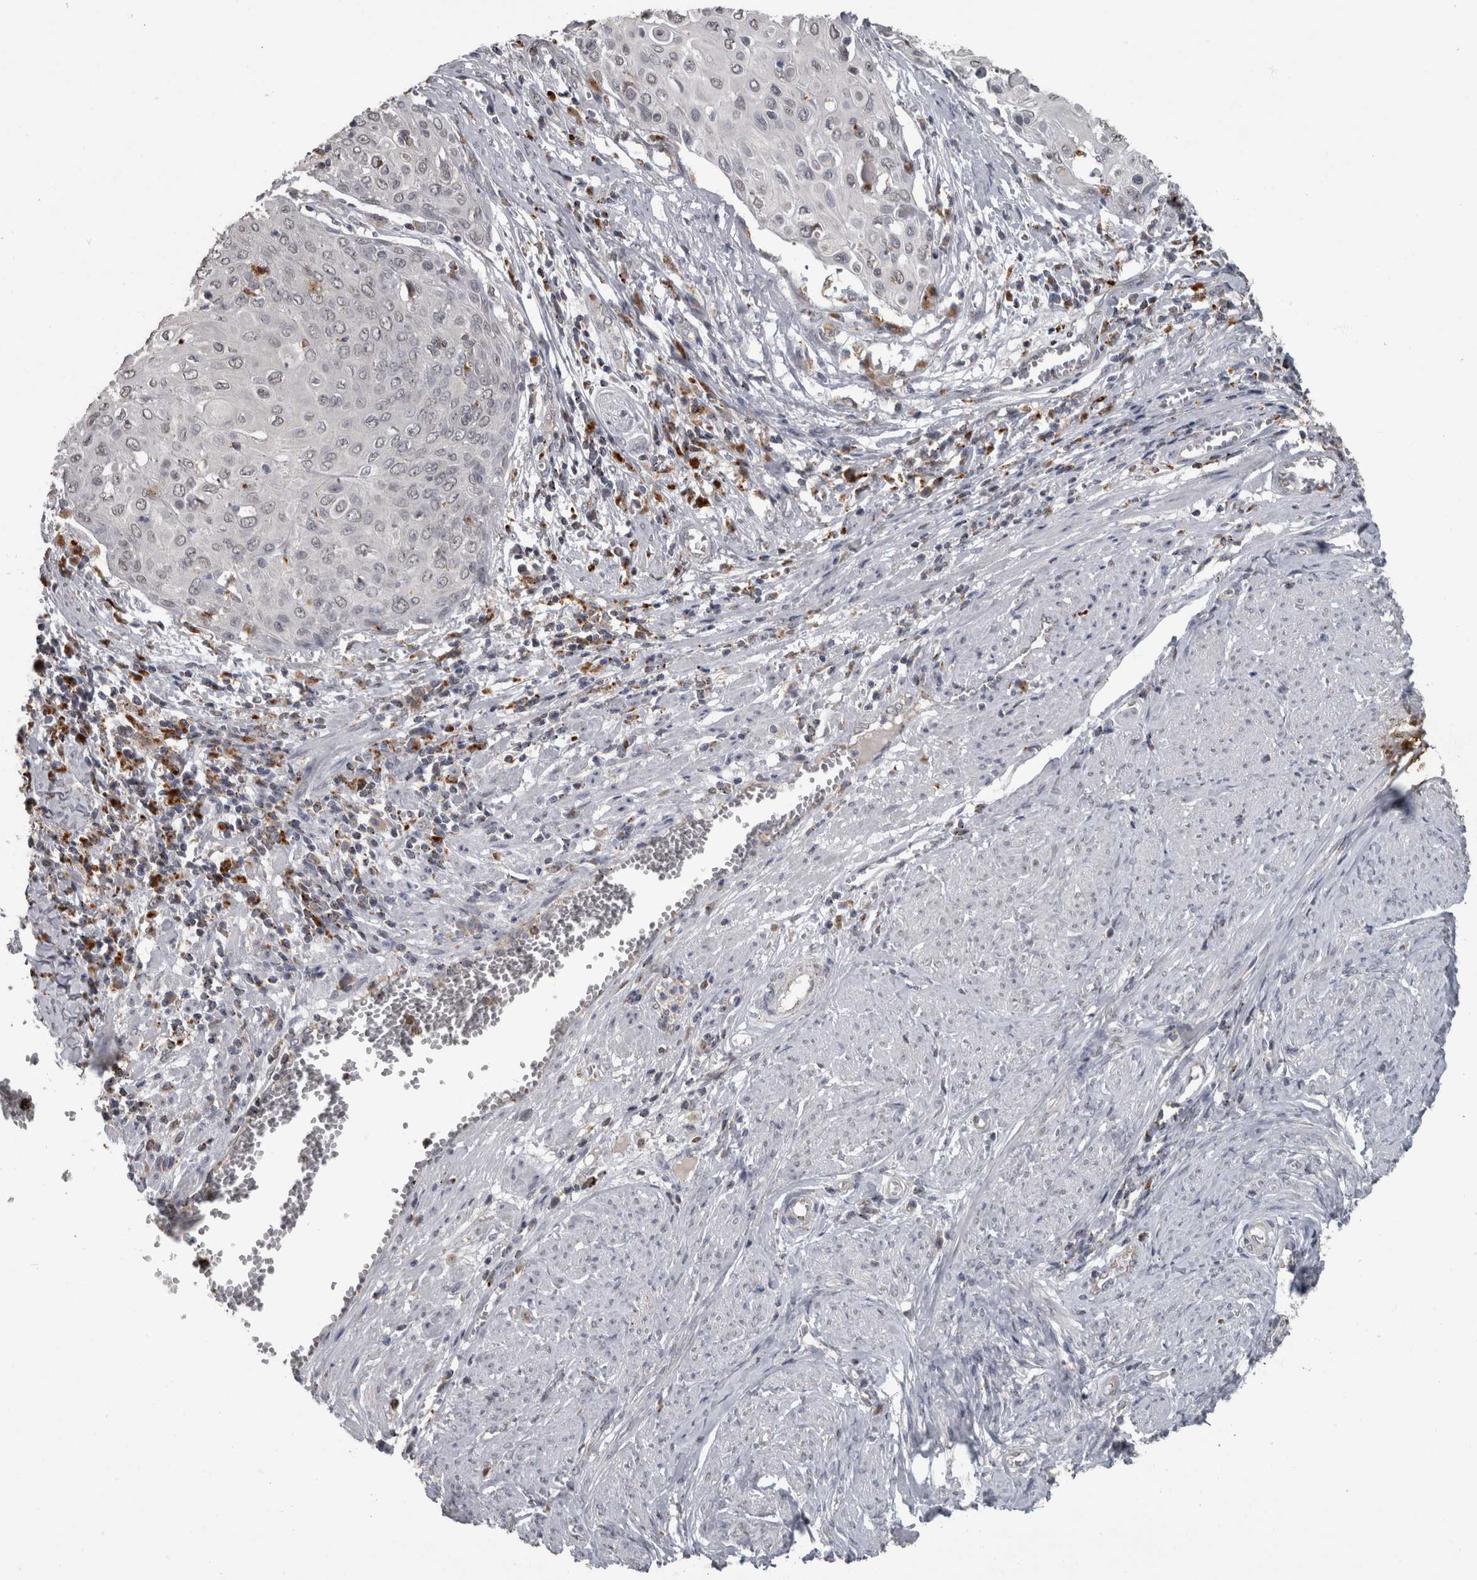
{"staining": {"intensity": "negative", "quantity": "none", "location": "none"}, "tissue": "cervical cancer", "cell_type": "Tumor cells", "image_type": "cancer", "snomed": [{"axis": "morphology", "description": "Squamous cell carcinoma, NOS"}, {"axis": "topography", "description": "Cervix"}], "caption": "High magnification brightfield microscopy of cervical squamous cell carcinoma stained with DAB (3,3'-diaminobenzidine) (brown) and counterstained with hematoxylin (blue): tumor cells show no significant expression.", "gene": "NAAA", "patient": {"sex": "female", "age": 39}}